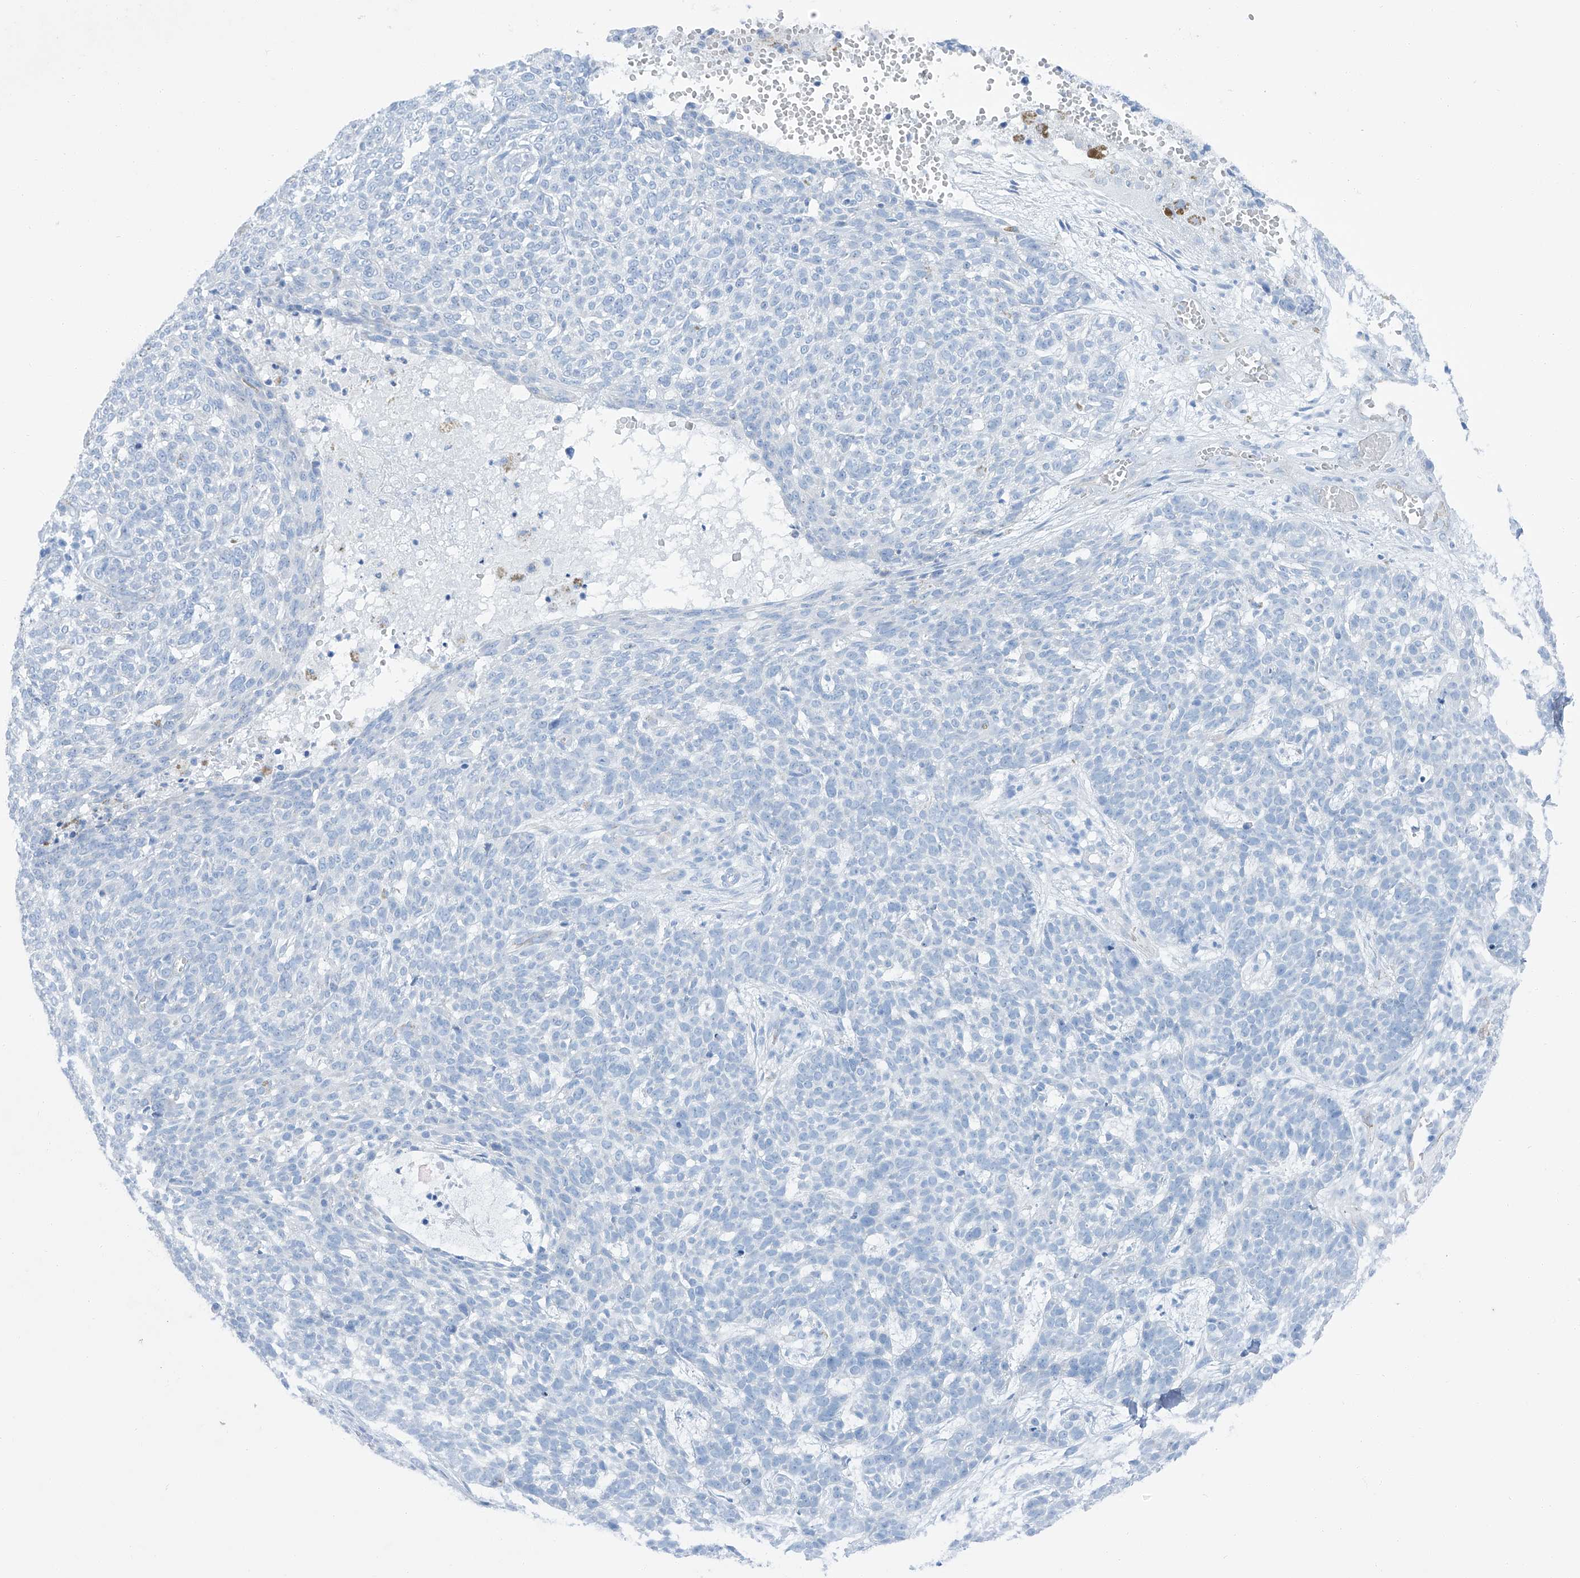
{"staining": {"intensity": "negative", "quantity": "none", "location": "none"}, "tissue": "skin cancer", "cell_type": "Tumor cells", "image_type": "cancer", "snomed": [{"axis": "morphology", "description": "Basal cell carcinoma"}, {"axis": "topography", "description": "Skin"}], "caption": "Tumor cells are negative for protein expression in human skin cancer. (Stains: DAB (3,3'-diaminobenzidine) immunohistochemistry (IHC) with hematoxylin counter stain, Microscopy: brightfield microscopy at high magnification).", "gene": "MAGI1", "patient": {"sex": "male", "age": 85}}